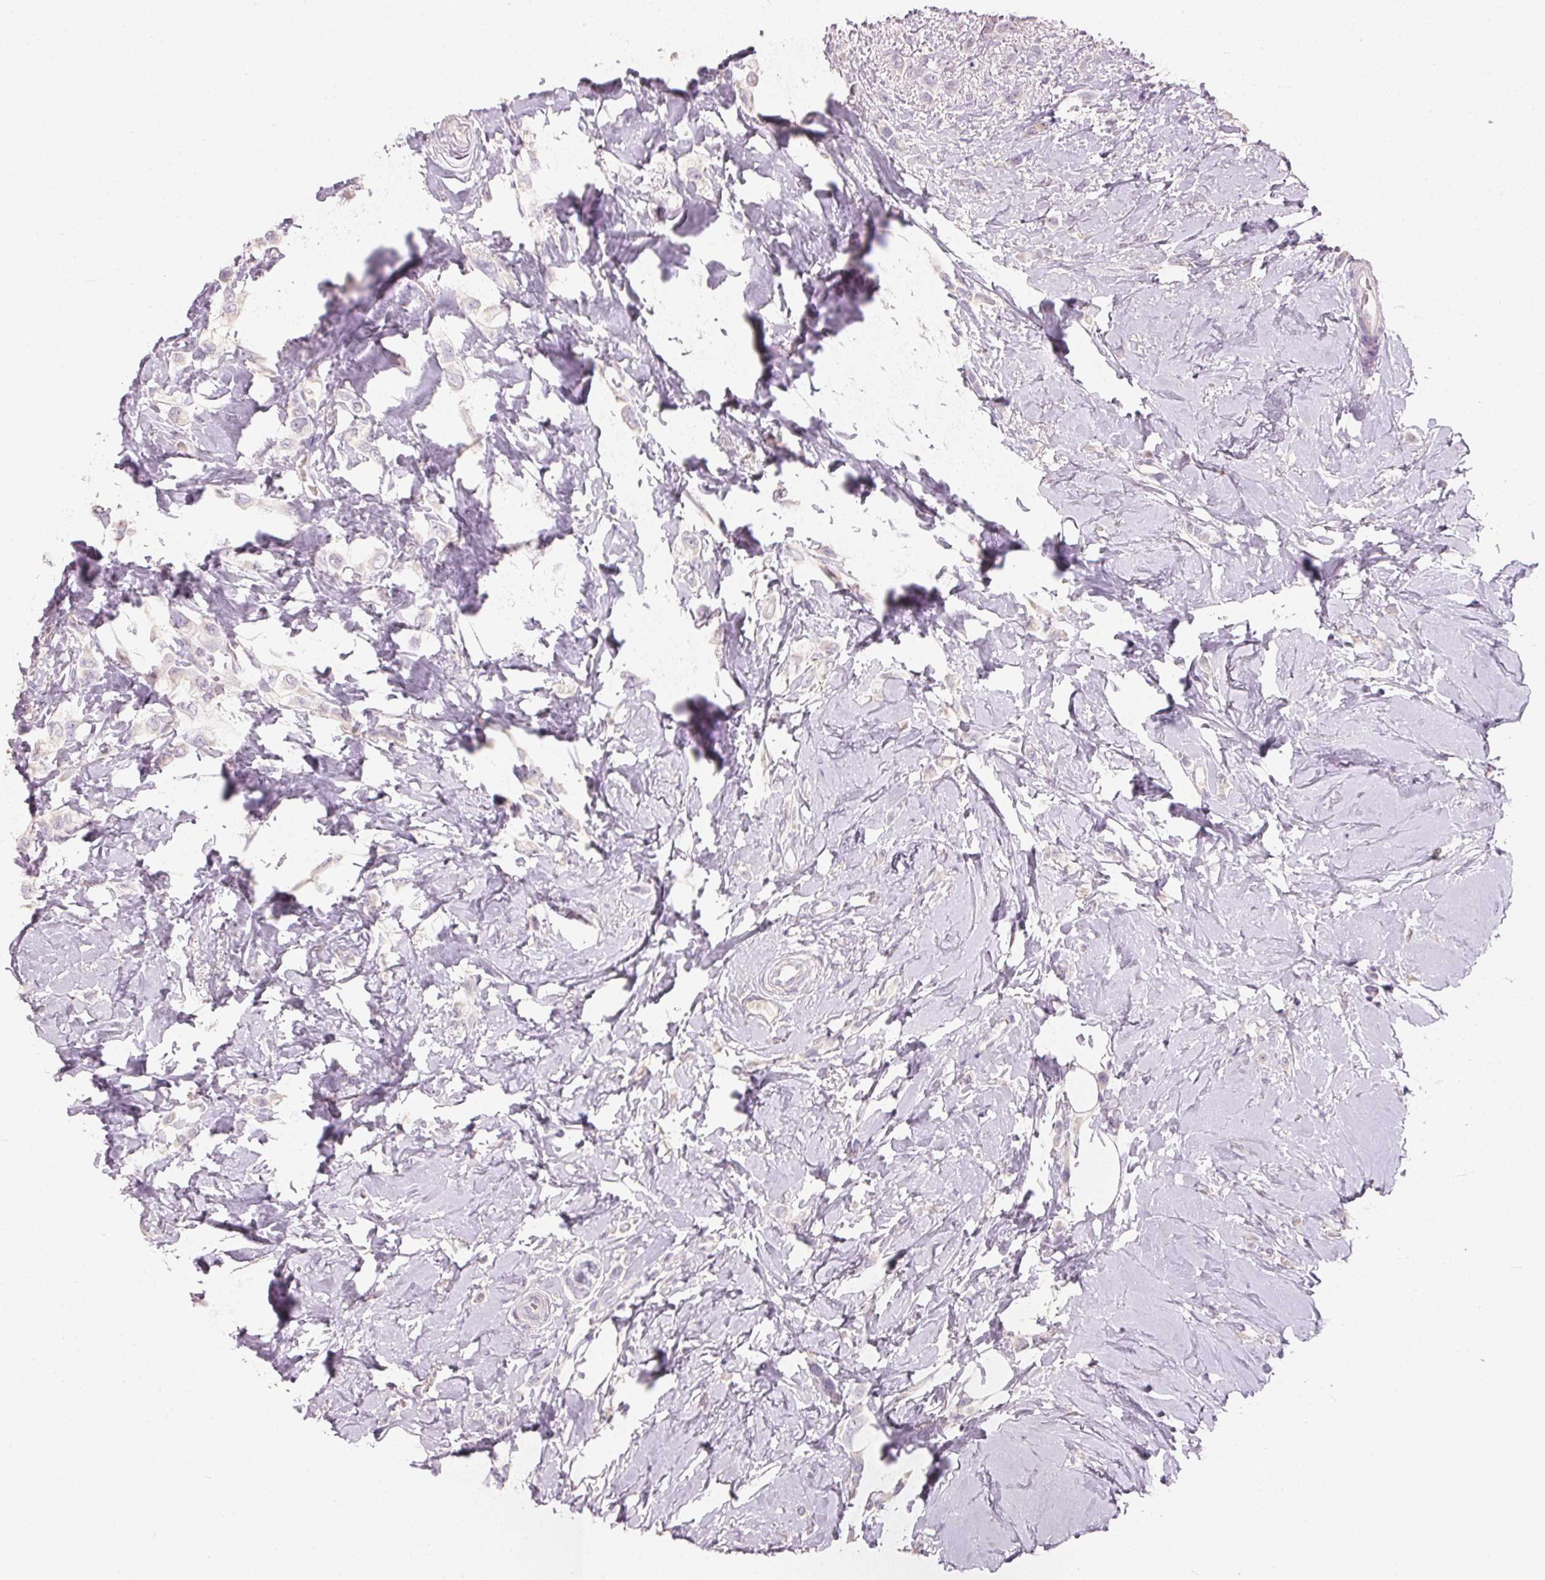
{"staining": {"intensity": "negative", "quantity": "none", "location": "none"}, "tissue": "breast cancer", "cell_type": "Tumor cells", "image_type": "cancer", "snomed": [{"axis": "morphology", "description": "Lobular carcinoma"}, {"axis": "topography", "description": "Breast"}], "caption": "An immunohistochemistry (IHC) photomicrograph of breast lobular carcinoma is shown. There is no staining in tumor cells of breast lobular carcinoma.", "gene": "HSD17B1", "patient": {"sex": "female", "age": 66}}